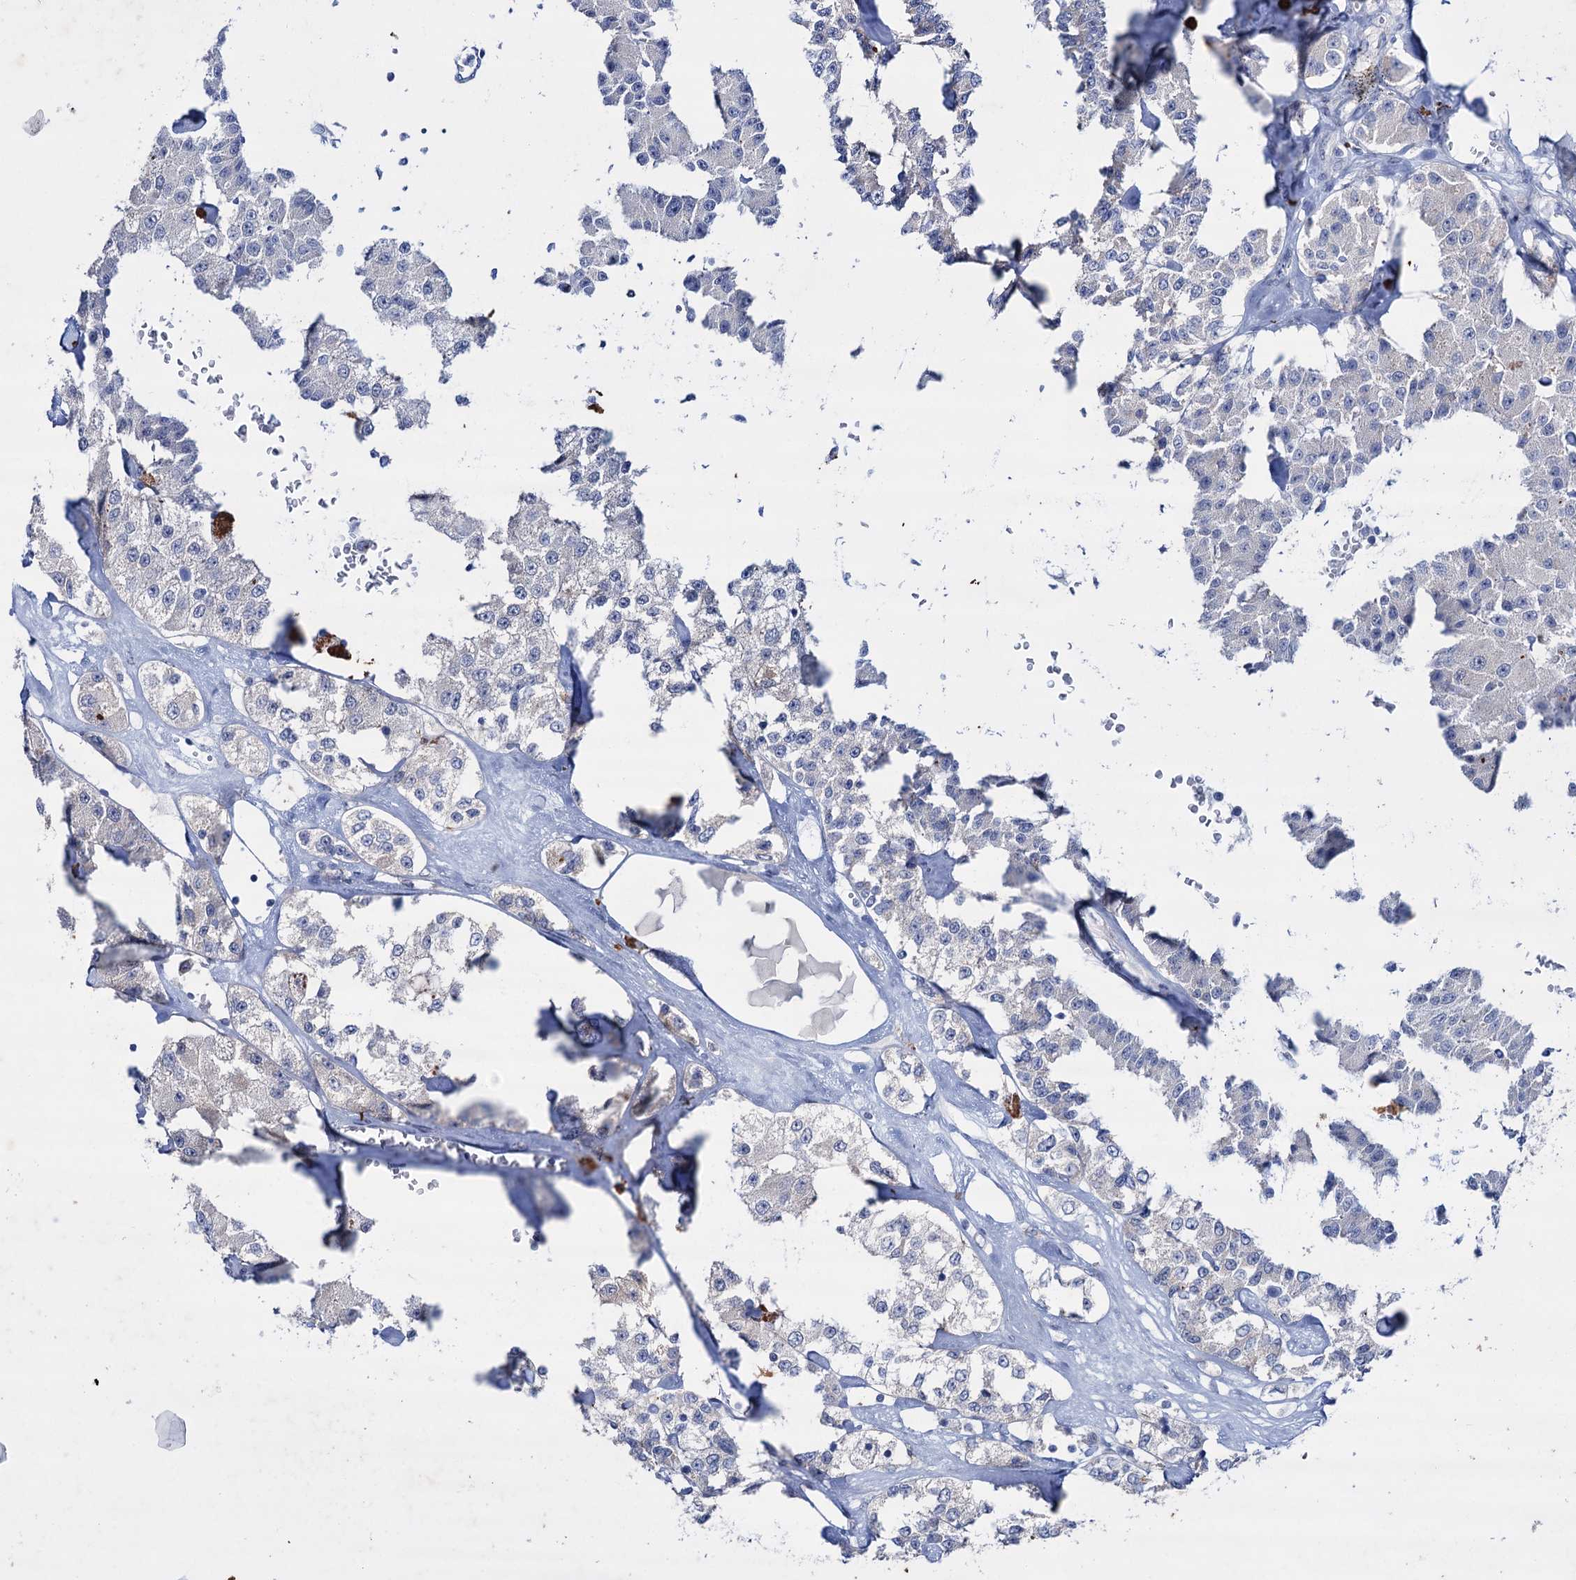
{"staining": {"intensity": "negative", "quantity": "none", "location": "none"}, "tissue": "carcinoid", "cell_type": "Tumor cells", "image_type": "cancer", "snomed": [{"axis": "morphology", "description": "Carcinoid, malignant, NOS"}, {"axis": "topography", "description": "Pancreas"}], "caption": "The micrograph displays no staining of tumor cells in carcinoid. Brightfield microscopy of immunohistochemistry stained with DAB (3,3'-diaminobenzidine) (brown) and hematoxylin (blue), captured at high magnification.", "gene": "LYZL4", "patient": {"sex": "male", "age": 41}}